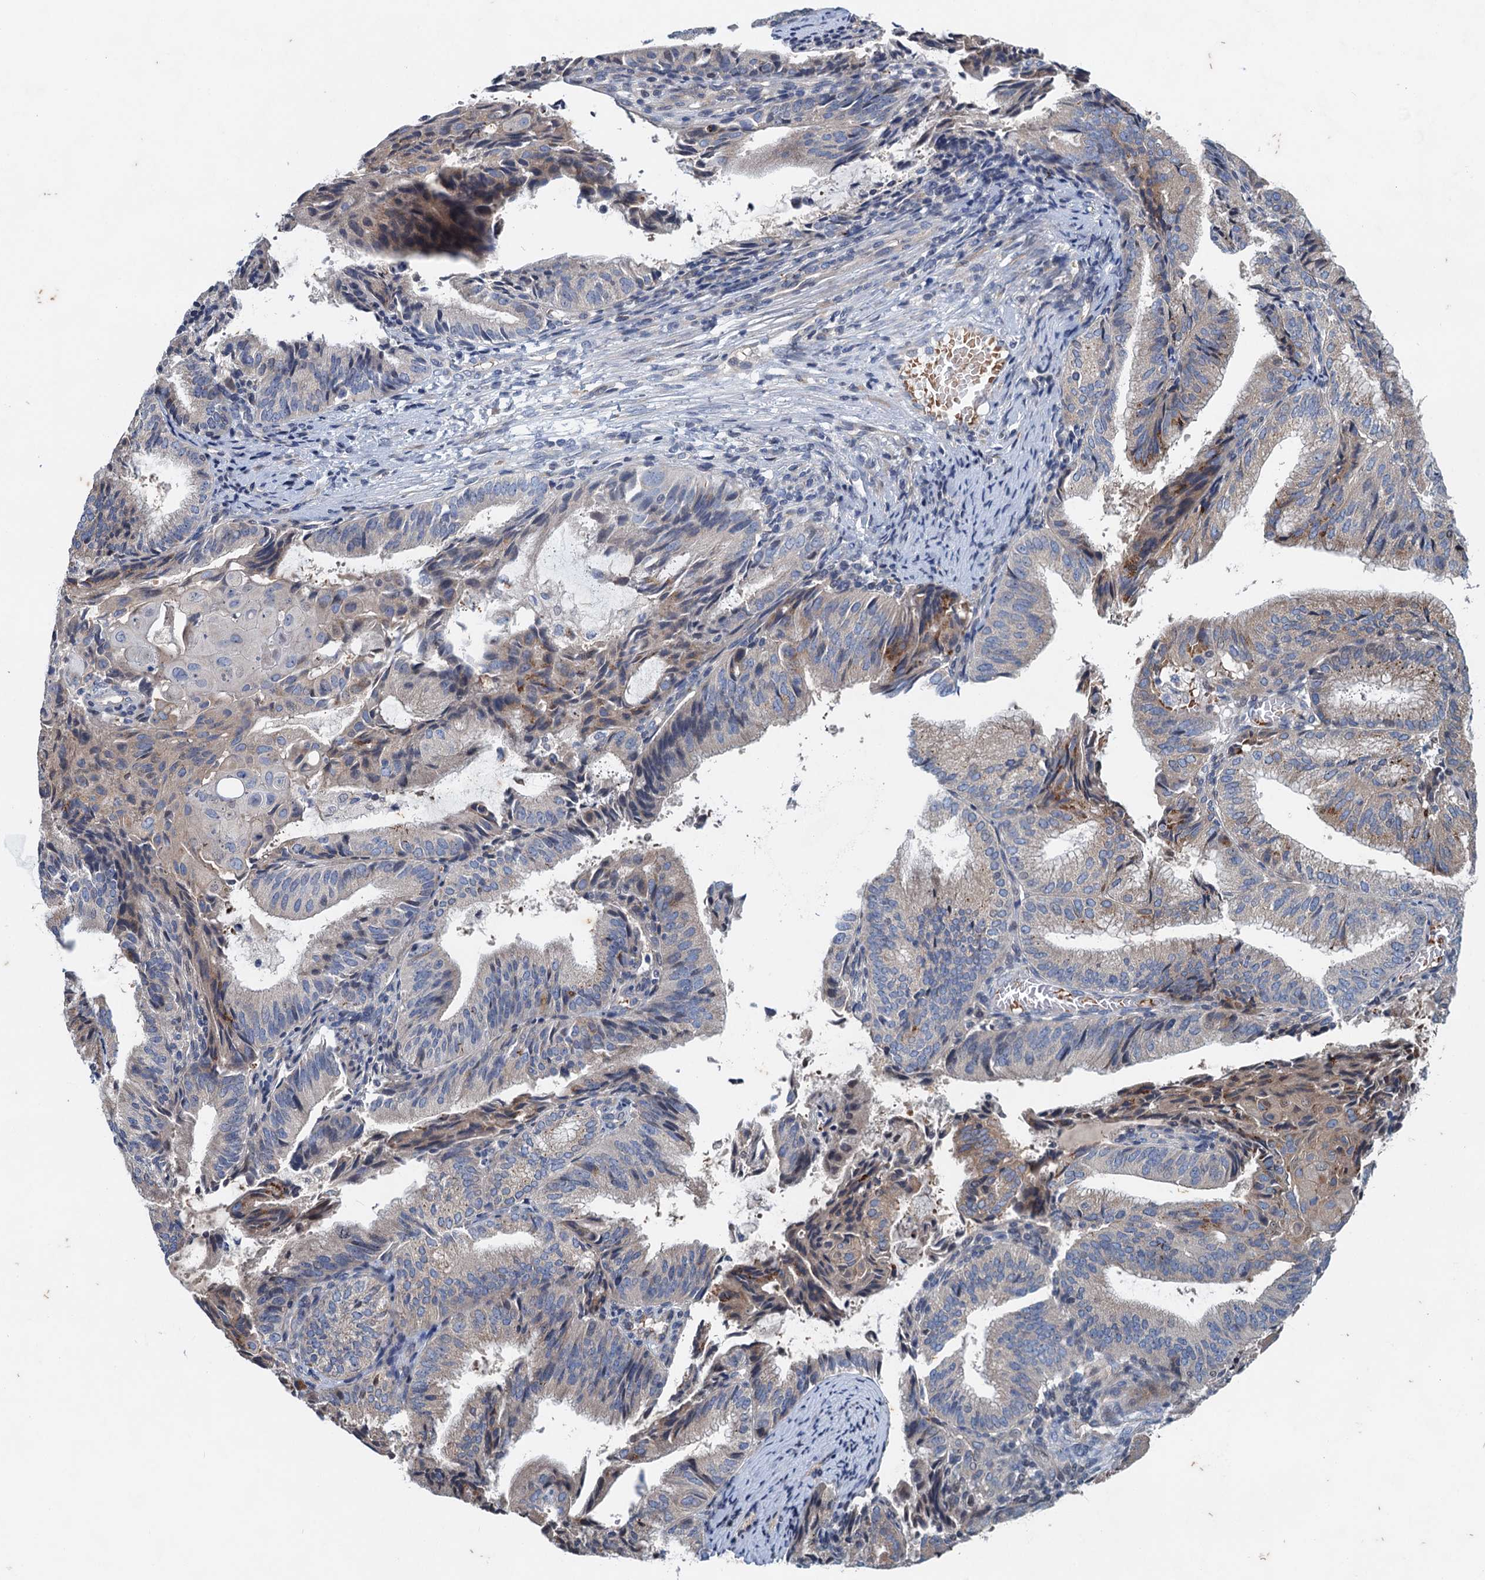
{"staining": {"intensity": "weak", "quantity": "<25%", "location": "cytoplasmic/membranous"}, "tissue": "endometrial cancer", "cell_type": "Tumor cells", "image_type": "cancer", "snomed": [{"axis": "morphology", "description": "Adenocarcinoma, NOS"}, {"axis": "topography", "description": "Endometrium"}], "caption": "Adenocarcinoma (endometrial) stained for a protein using immunohistochemistry (IHC) reveals no staining tumor cells.", "gene": "NBEA", "patient": {"sex": "female", "age": 49}}